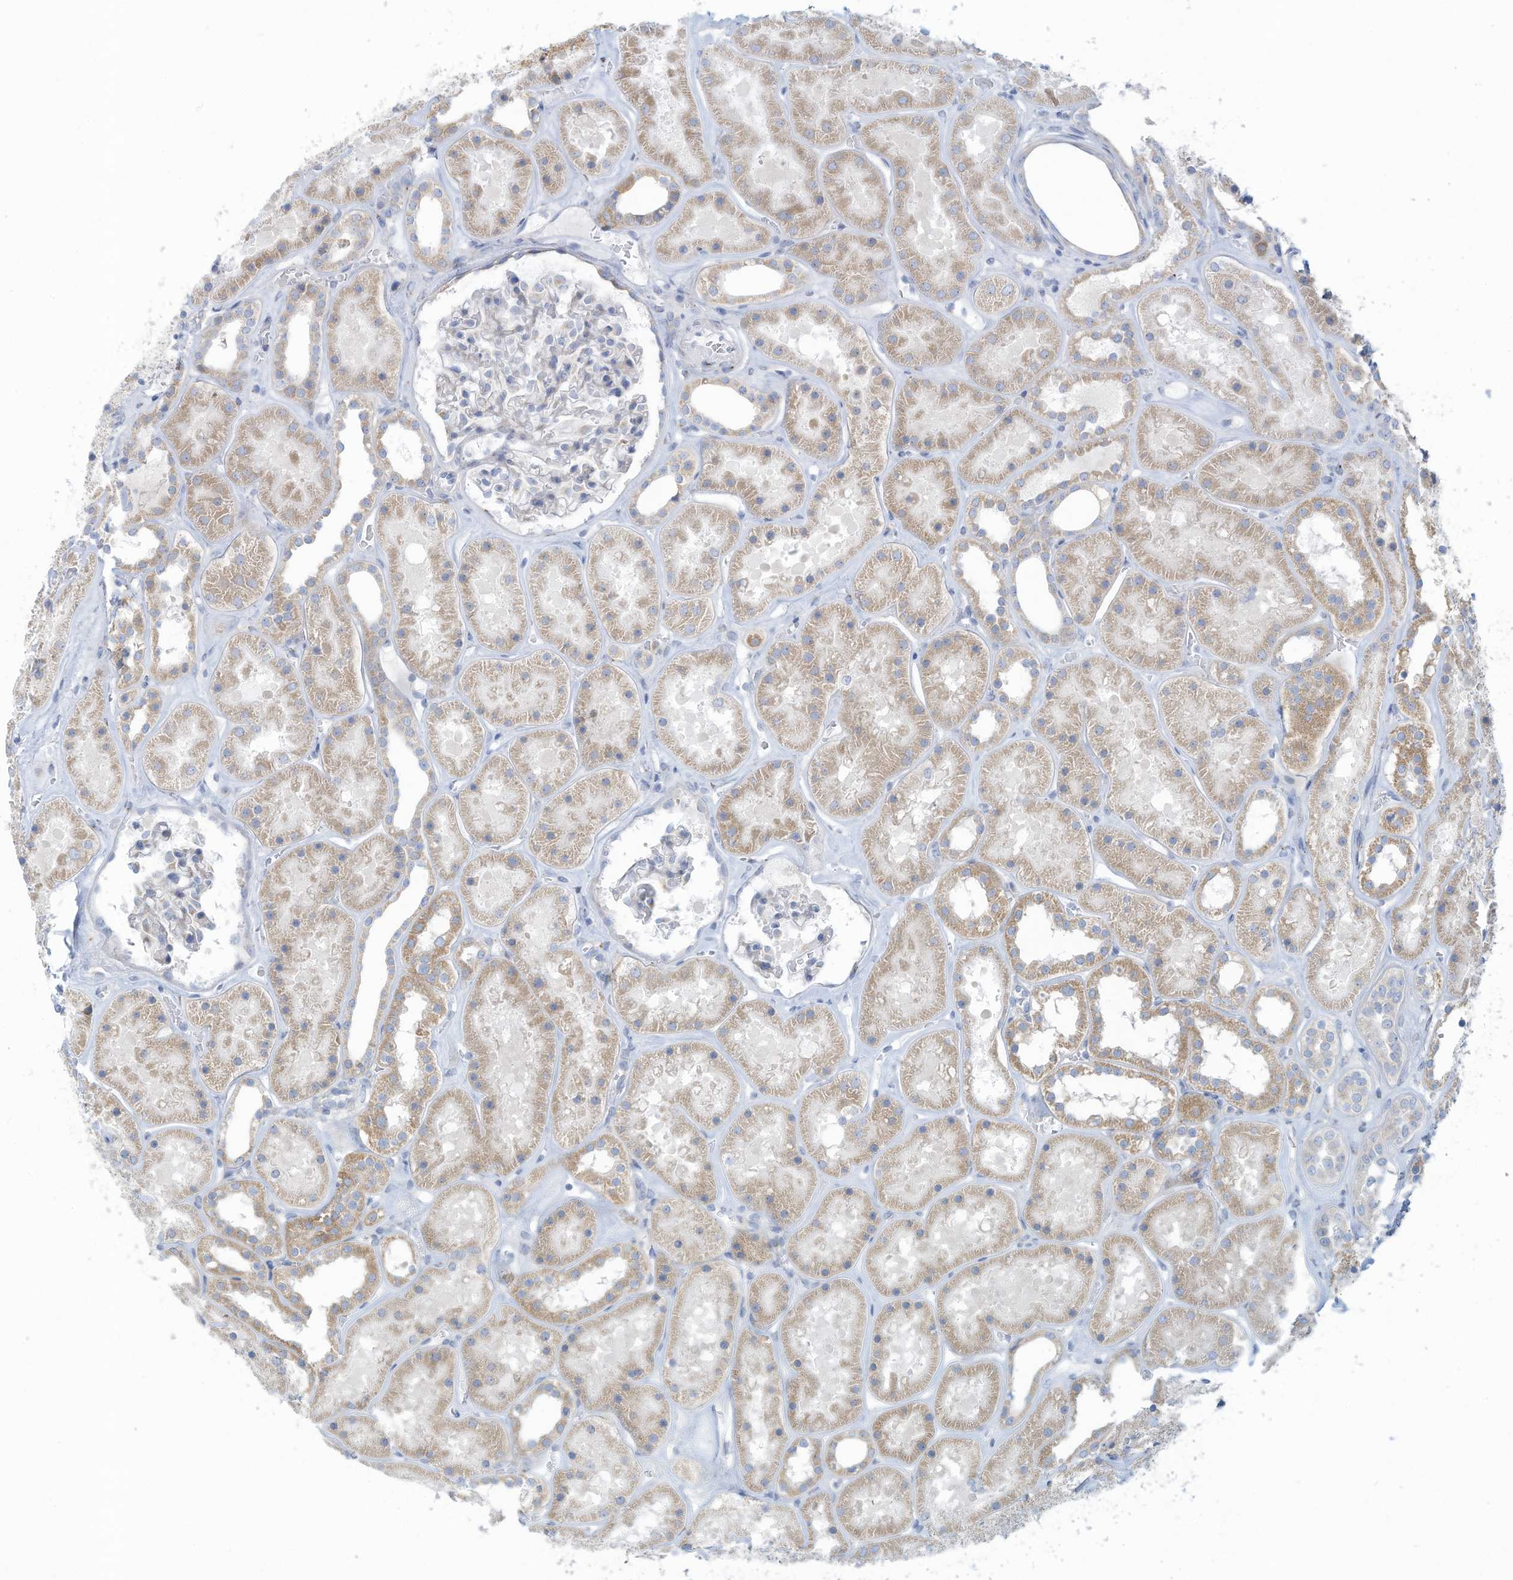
{"staining": {"intensity": "weak", "quantity": "<25%", "location": "cytoplasmic/membranous"}, "tissue": "kidney", "cell_type": "Cells in glomeruli", "image_type": "normal", "snomed": [{"axis": "morphology", "description": "Normal tissue, NOS"}, {"axis": "topography", "description": "Kidney"}], "caption": "Histopathology image shows no significant protein expression in cells in glomeruli of normal kidney. (DAB (3,3'-diaminobenzidine) immunohistochemistry, high magnification).", "gene": "TRMT2B", "patient": {"sex": "female", "age": 41}}